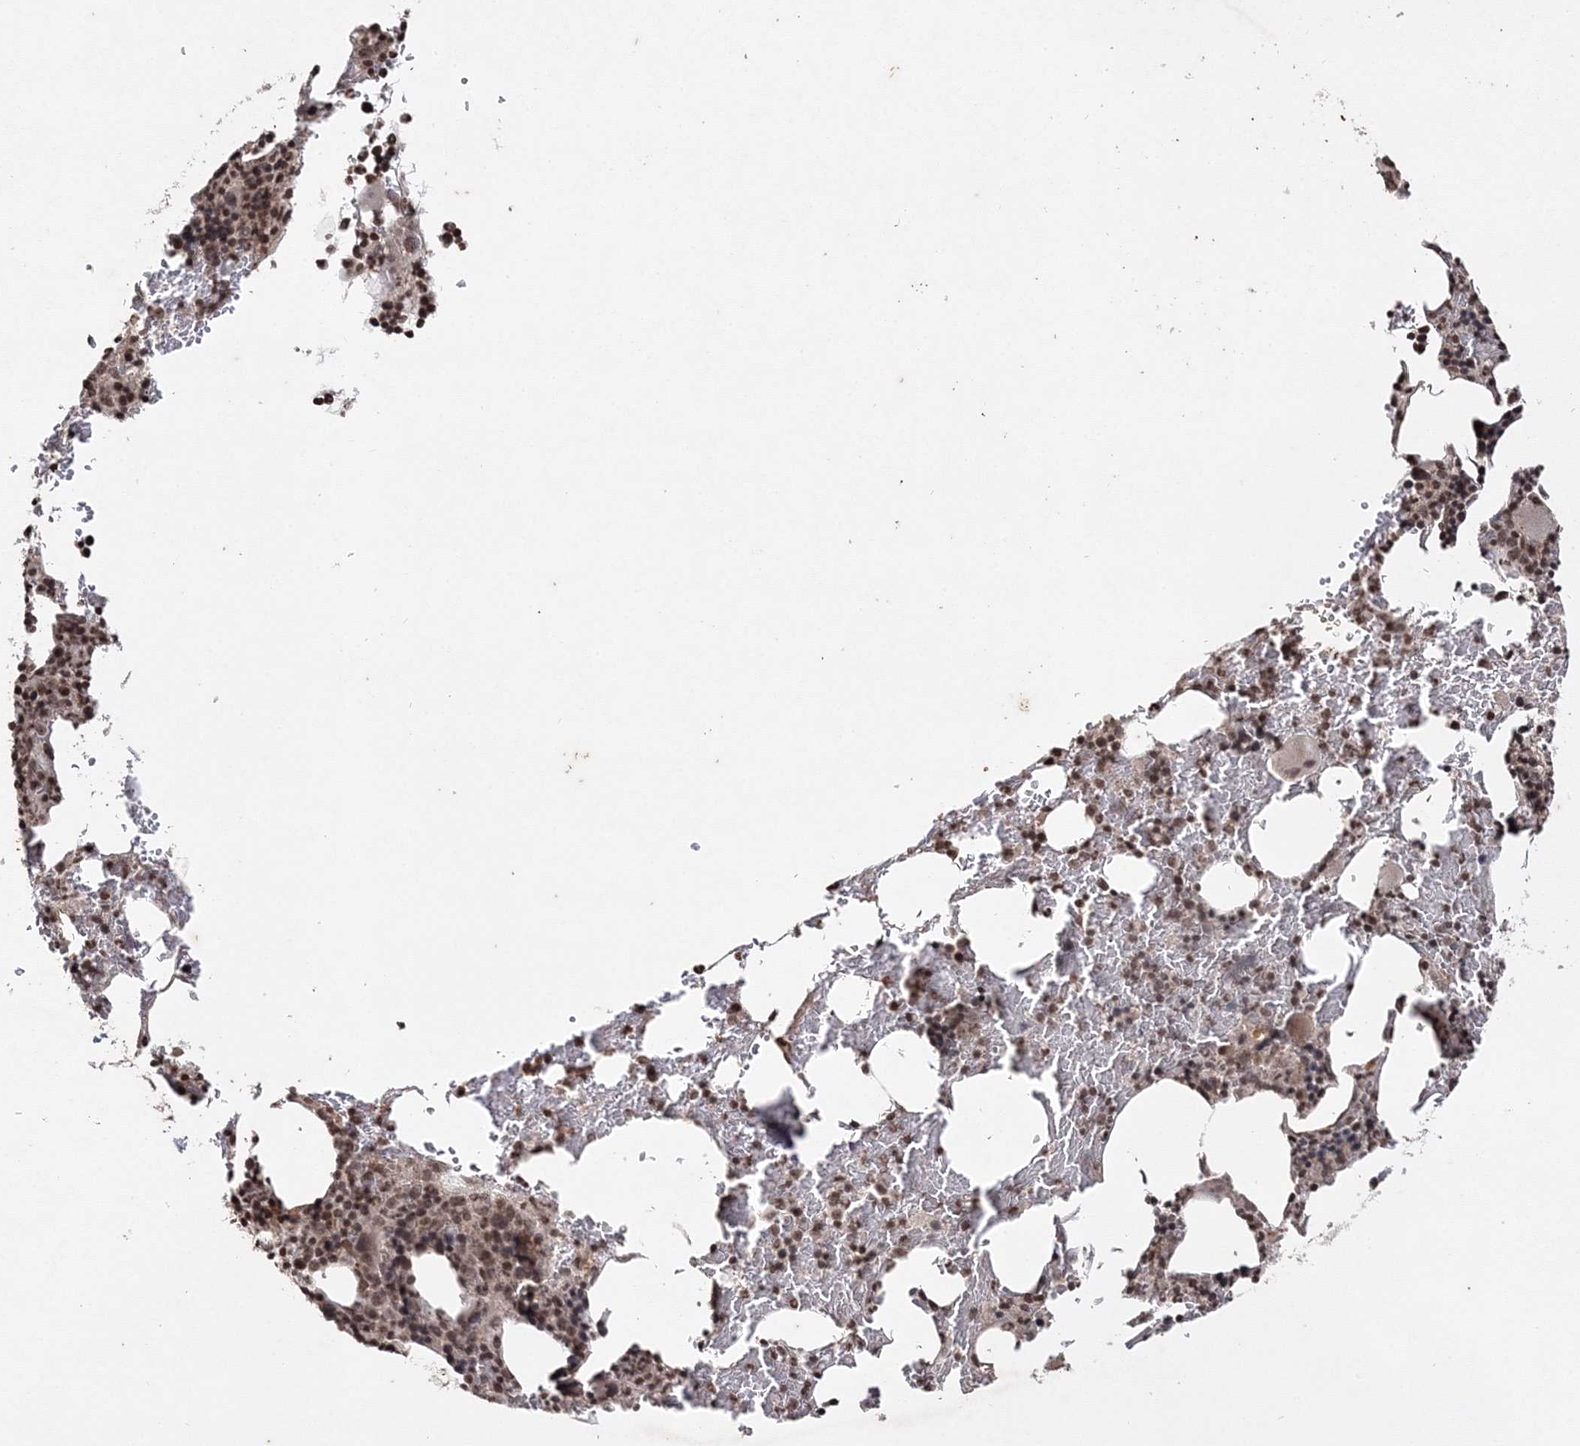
{"staining": {"intensity": "strong", "quantity": ">75%", "location": "nuclear"}, "tissue": "bone marrow", "cell_type": "Hematopoietic cells", "image_type": "normal", "snomed": [{"axis": "morphology", "description": "Normal tissue, NOS"}, {"axis": "topography", "description": "Bone marrow"}], "caption": "A micrograph of bone marrow stained for a protein demonstrates strong nuclear brown staining in hematopoietic cells. The protein of interest is shown in brown color, while the nuclei are stained blue.", "gene": "CARM1", "patient": {"sex": "male", "age": 62}}